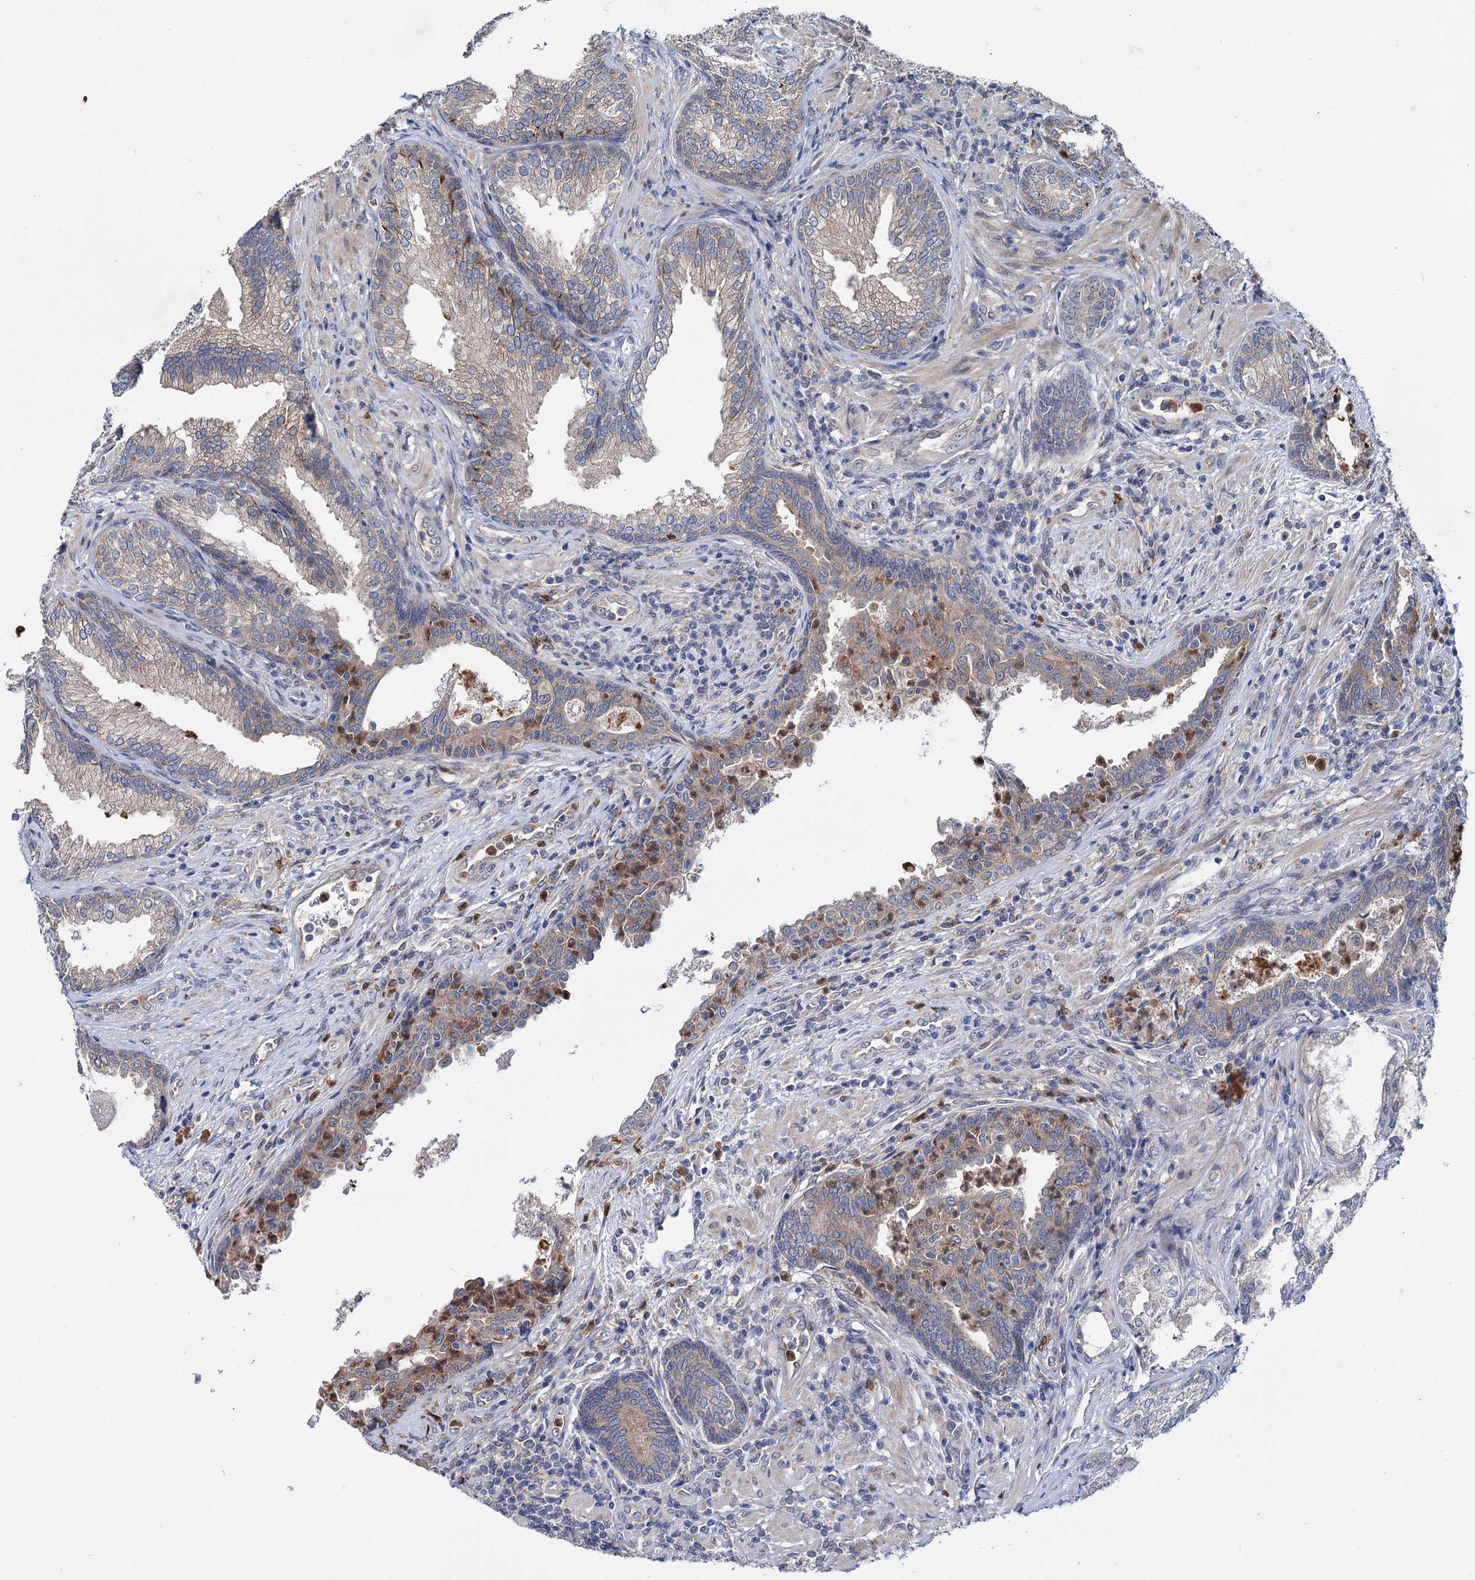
{"staining": {"intensity": "moderate", "quantity": "25%-75%", "location": "cytoplasmic/membranous"}, "tissue": "prostate", "cell_type": "Glandular cells", "image_type": "normal", "snomed": [{"axis": "morphology", "description": "Normal tissue, NOS"}, {"axis": "topography", "description": "Prostate"}], "caption": "Benign prostate exhibits moderate cytoplasmic/membranous expression in about 25%-75% of glandular cells.", "gene": "PTPN3", "patient": {"sex": "male", "age": 76}}